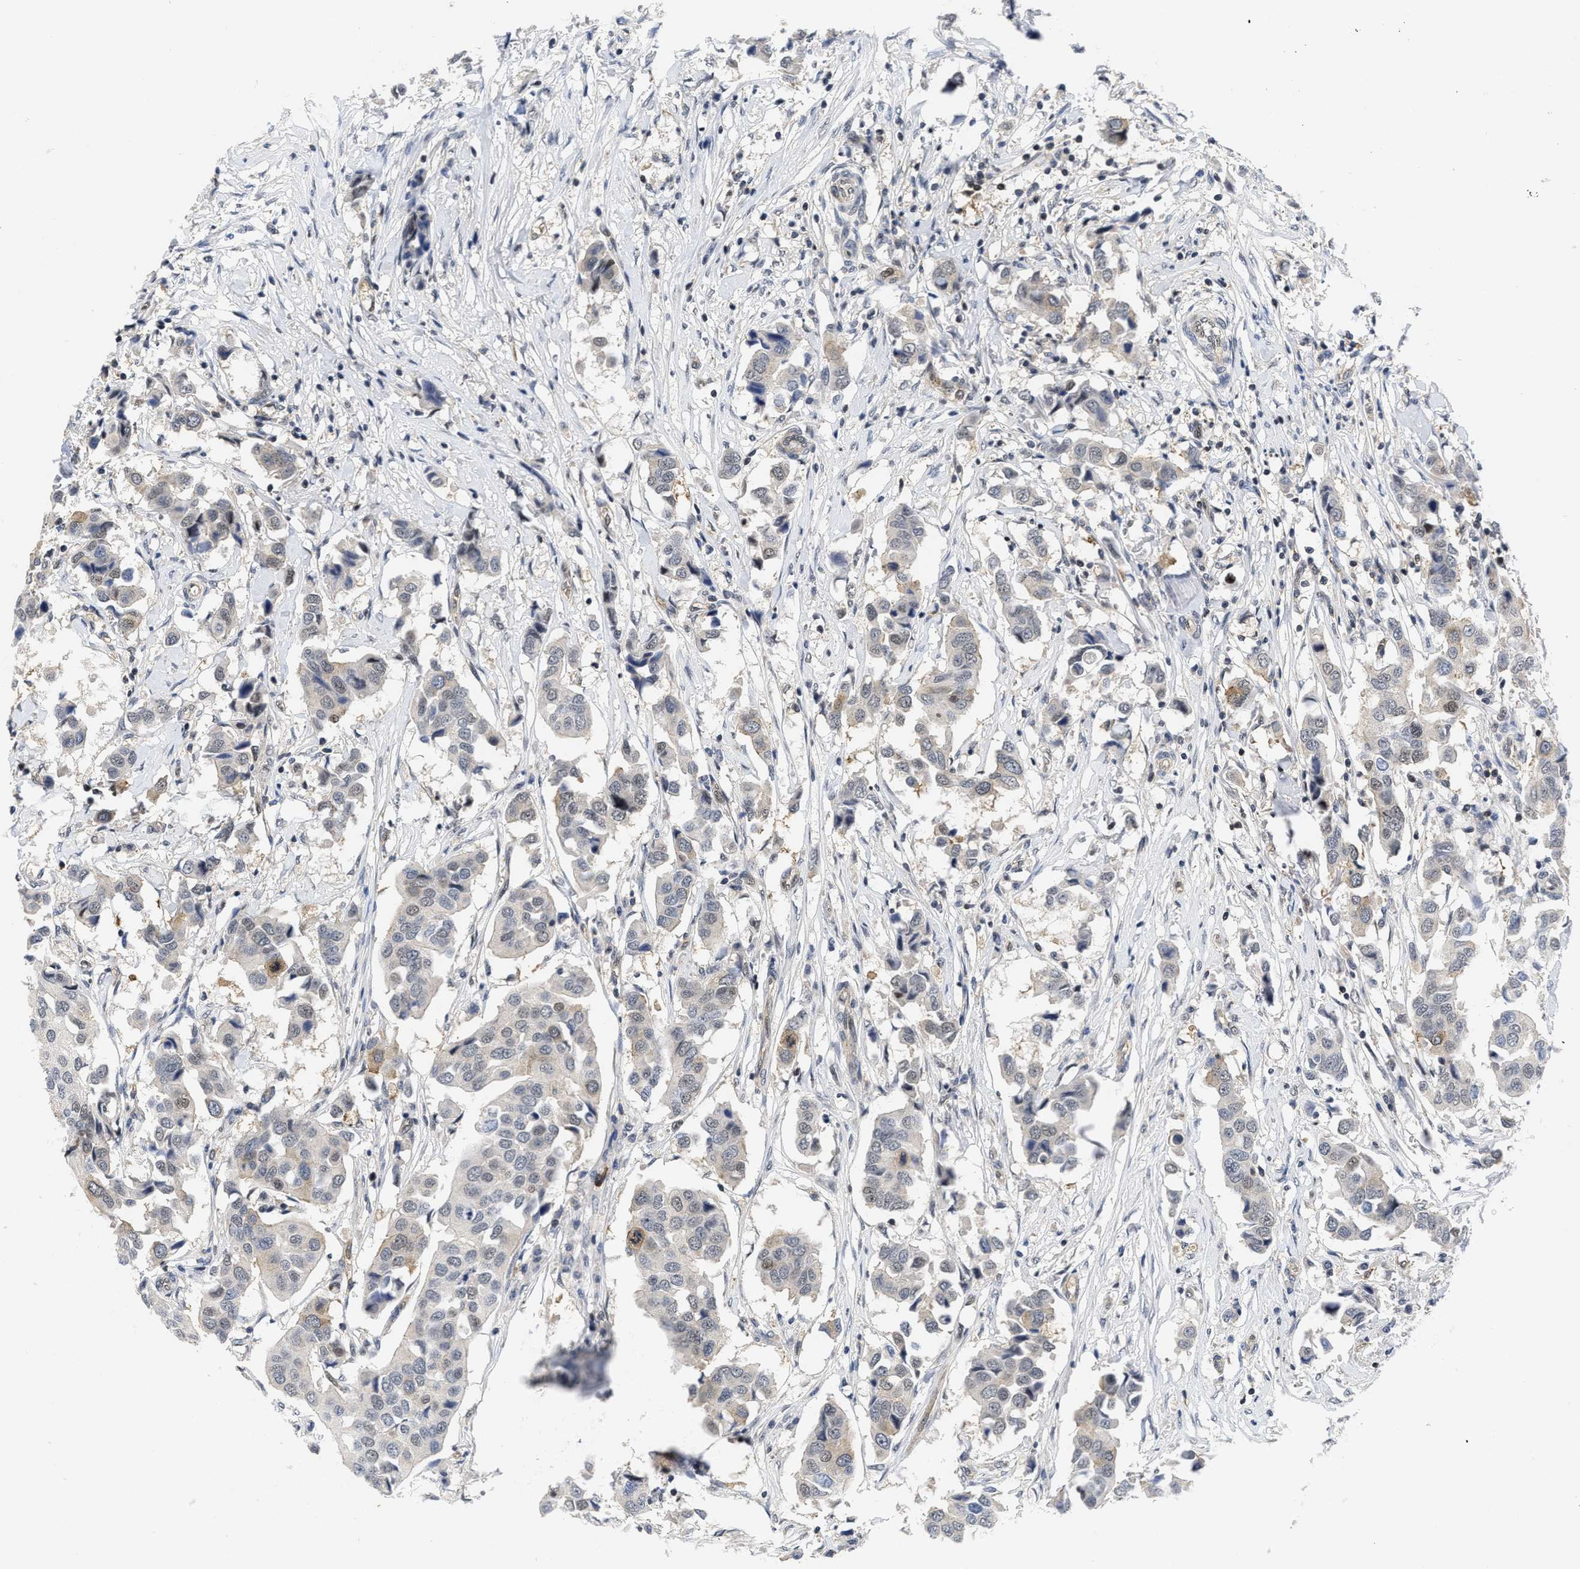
{"staining": {"intensity": "moderate", "quantity": "<25%", "location": "cytoplasmic/membranous,nuclear"}, "tissue": "breast cancer", "cell_type": "Tumor cells", "image_type": "cancer", "snomed": [{"axis": "morphology", "description": "Duct carcinoma"}, {"axis": "topography", "description": "Breast"}], "caption": "The image demonstrates immunohistochemical staining of breast cancer. There is moderate cytoplasmic/membranous and nuclear staining is appreciated in about <25% of tumor cells.", "gene": "HIF1A", "patient": {"sex": "female", "age": 80}}